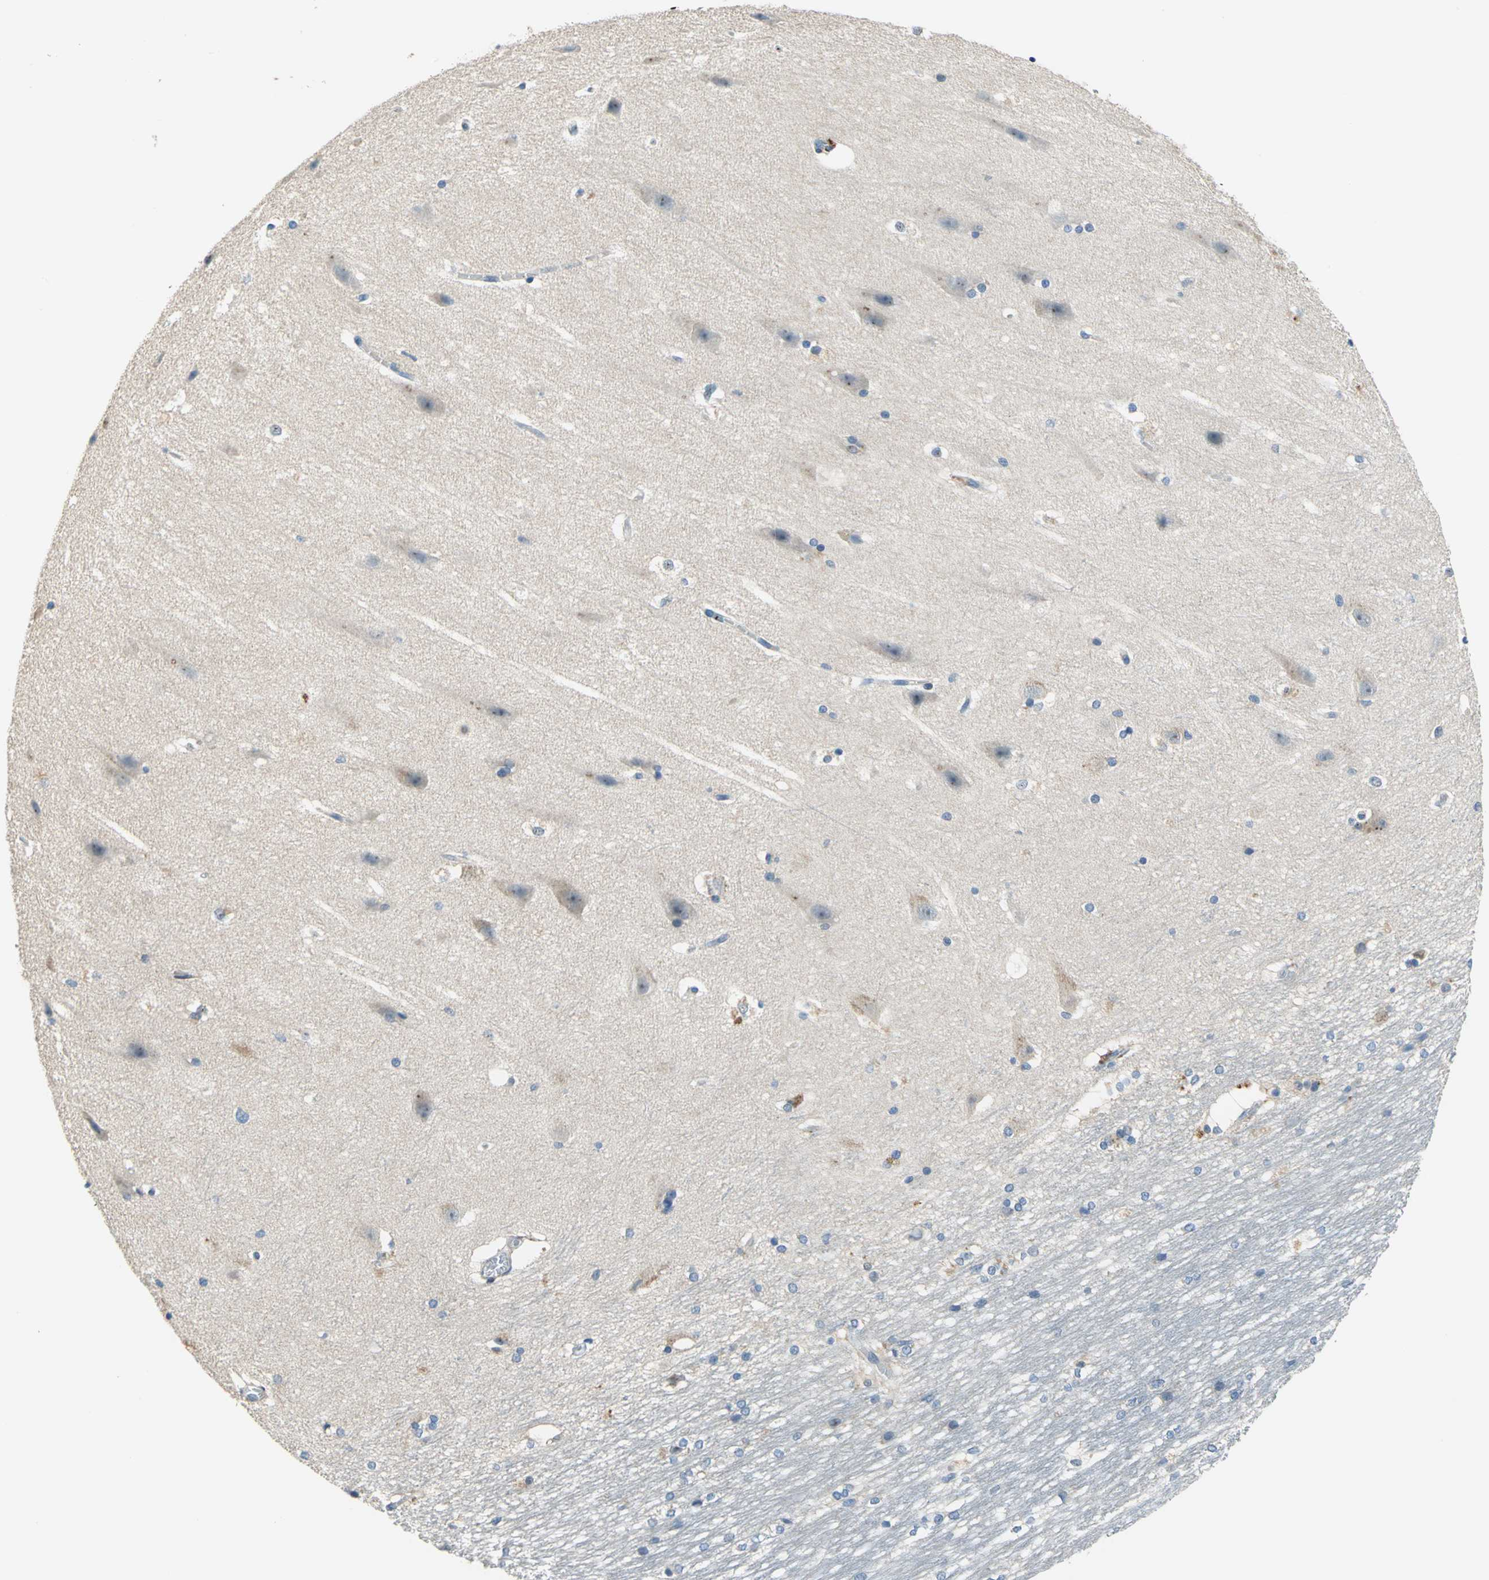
{"staining": {"intensity": "negative", "quantity": "none", "location": "none"}, "tissue": "hippocampus", "cell_type": "Glial cells", "image_type": "normal", "snomed": [{"axis": "morphology", "description": "Normal tissue, NOS"}, {"axis": "topography", "description": "Hippocampus"}], "caption": "High power microscopy photomicrograph of an IHC photomicrograph of unremarkable hippocampus, revealing no significant positivity in glial cells.", "gene": "DDX3X", "patient": {"sex": "female", "age": 19}}